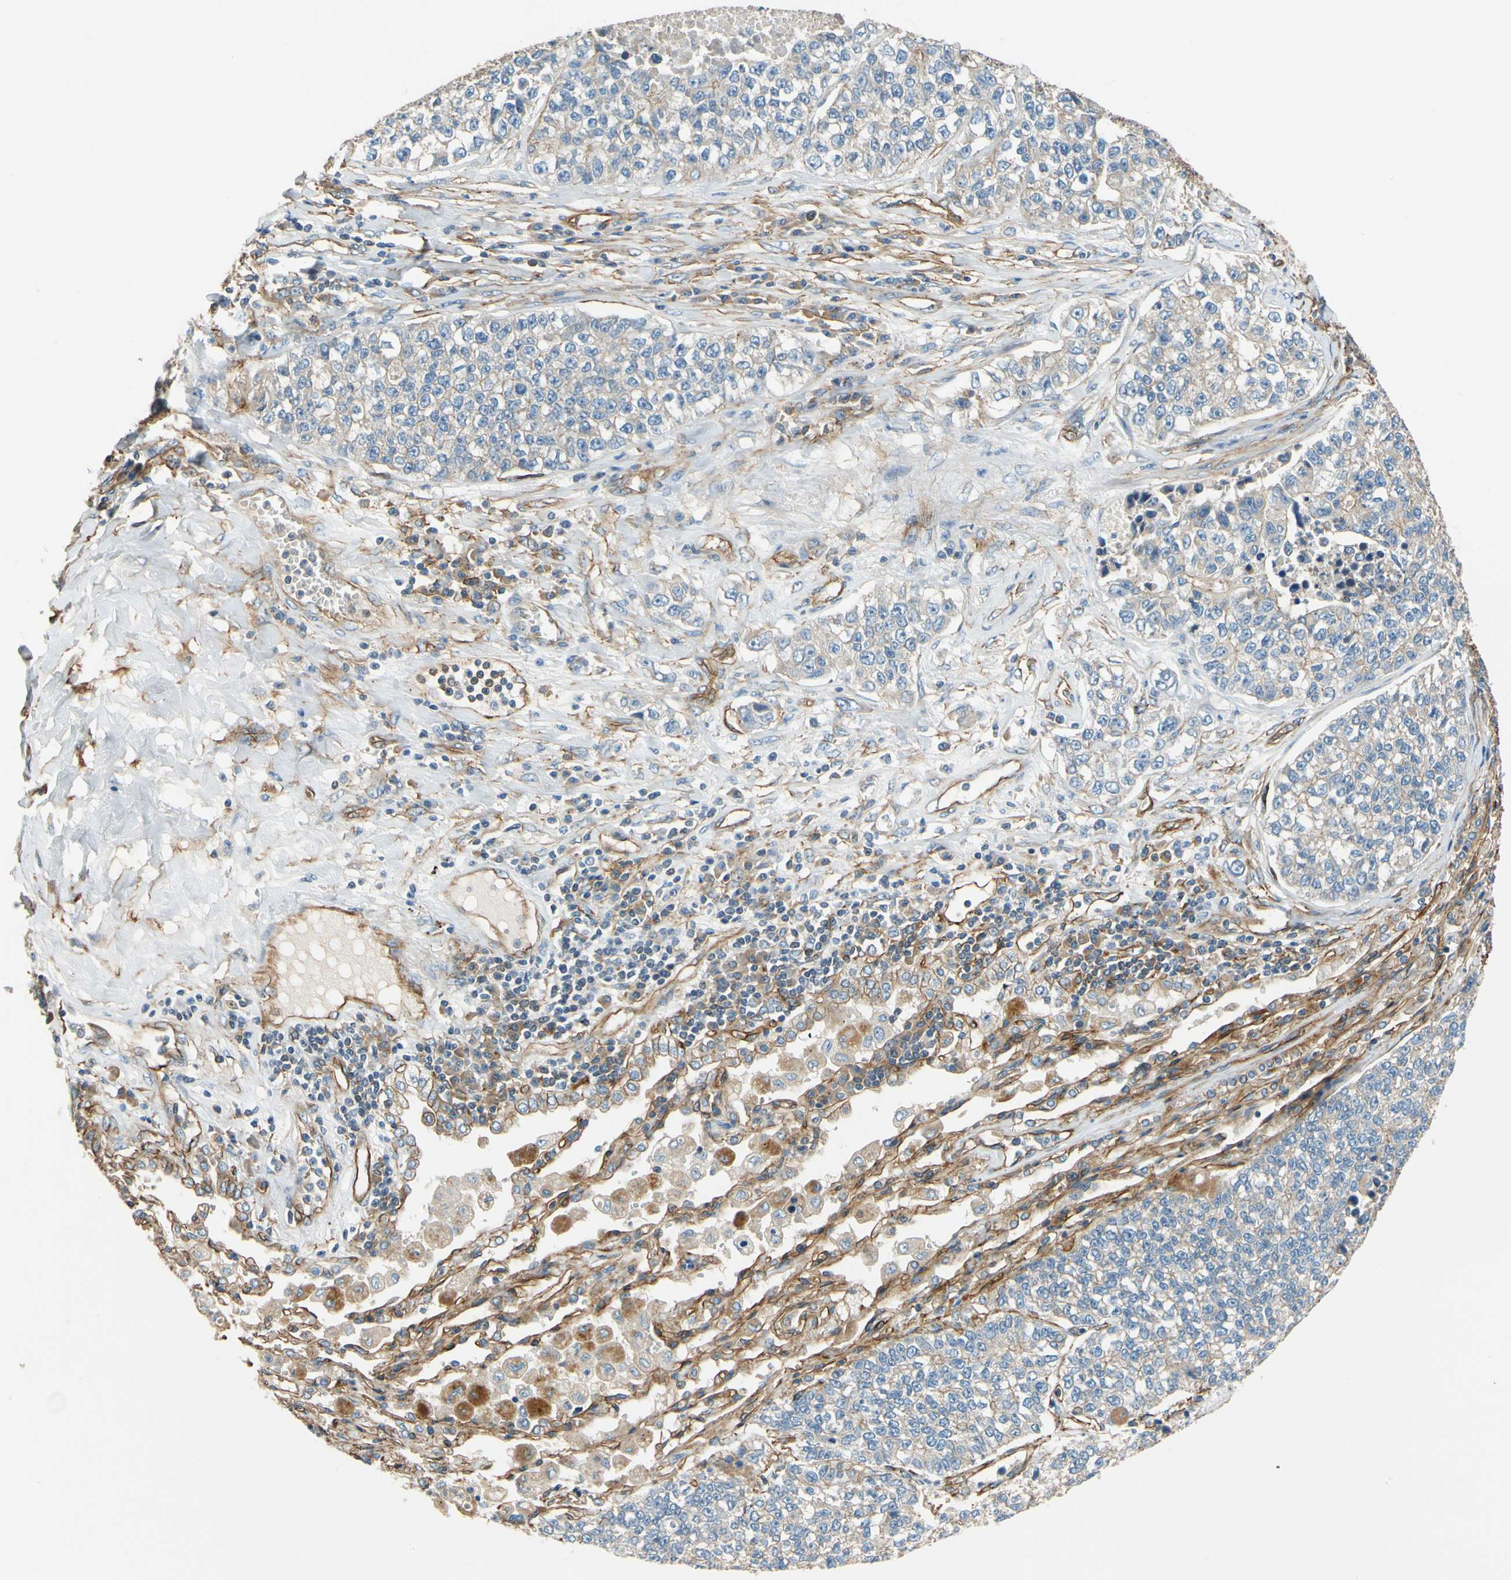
{"staining": {"intensity": "negative", "quantity": "none", "location": "none"}, "tissue": "lung cancer", "cell_type": "Tumor cells", "image_type": "cancer", "snomed": [{"axis": "morphology", "description": "Adenocarcinoma, NOS"}, {"axis": "topography", "description": "Lung"}], "caption": "Adenocarcinoma (lung) was stained to show a protein in brown. There is no significant expression in tumor cells. The staining was performed using DAB (3,3'-diaminobenzidine) to visualize the protein expression in brown, while the nuclei were stained in blue with hematoxylin (Magnification: 20x).", "gene": "SPTAN1", "patient": {"sex": "male", "age": 49}}